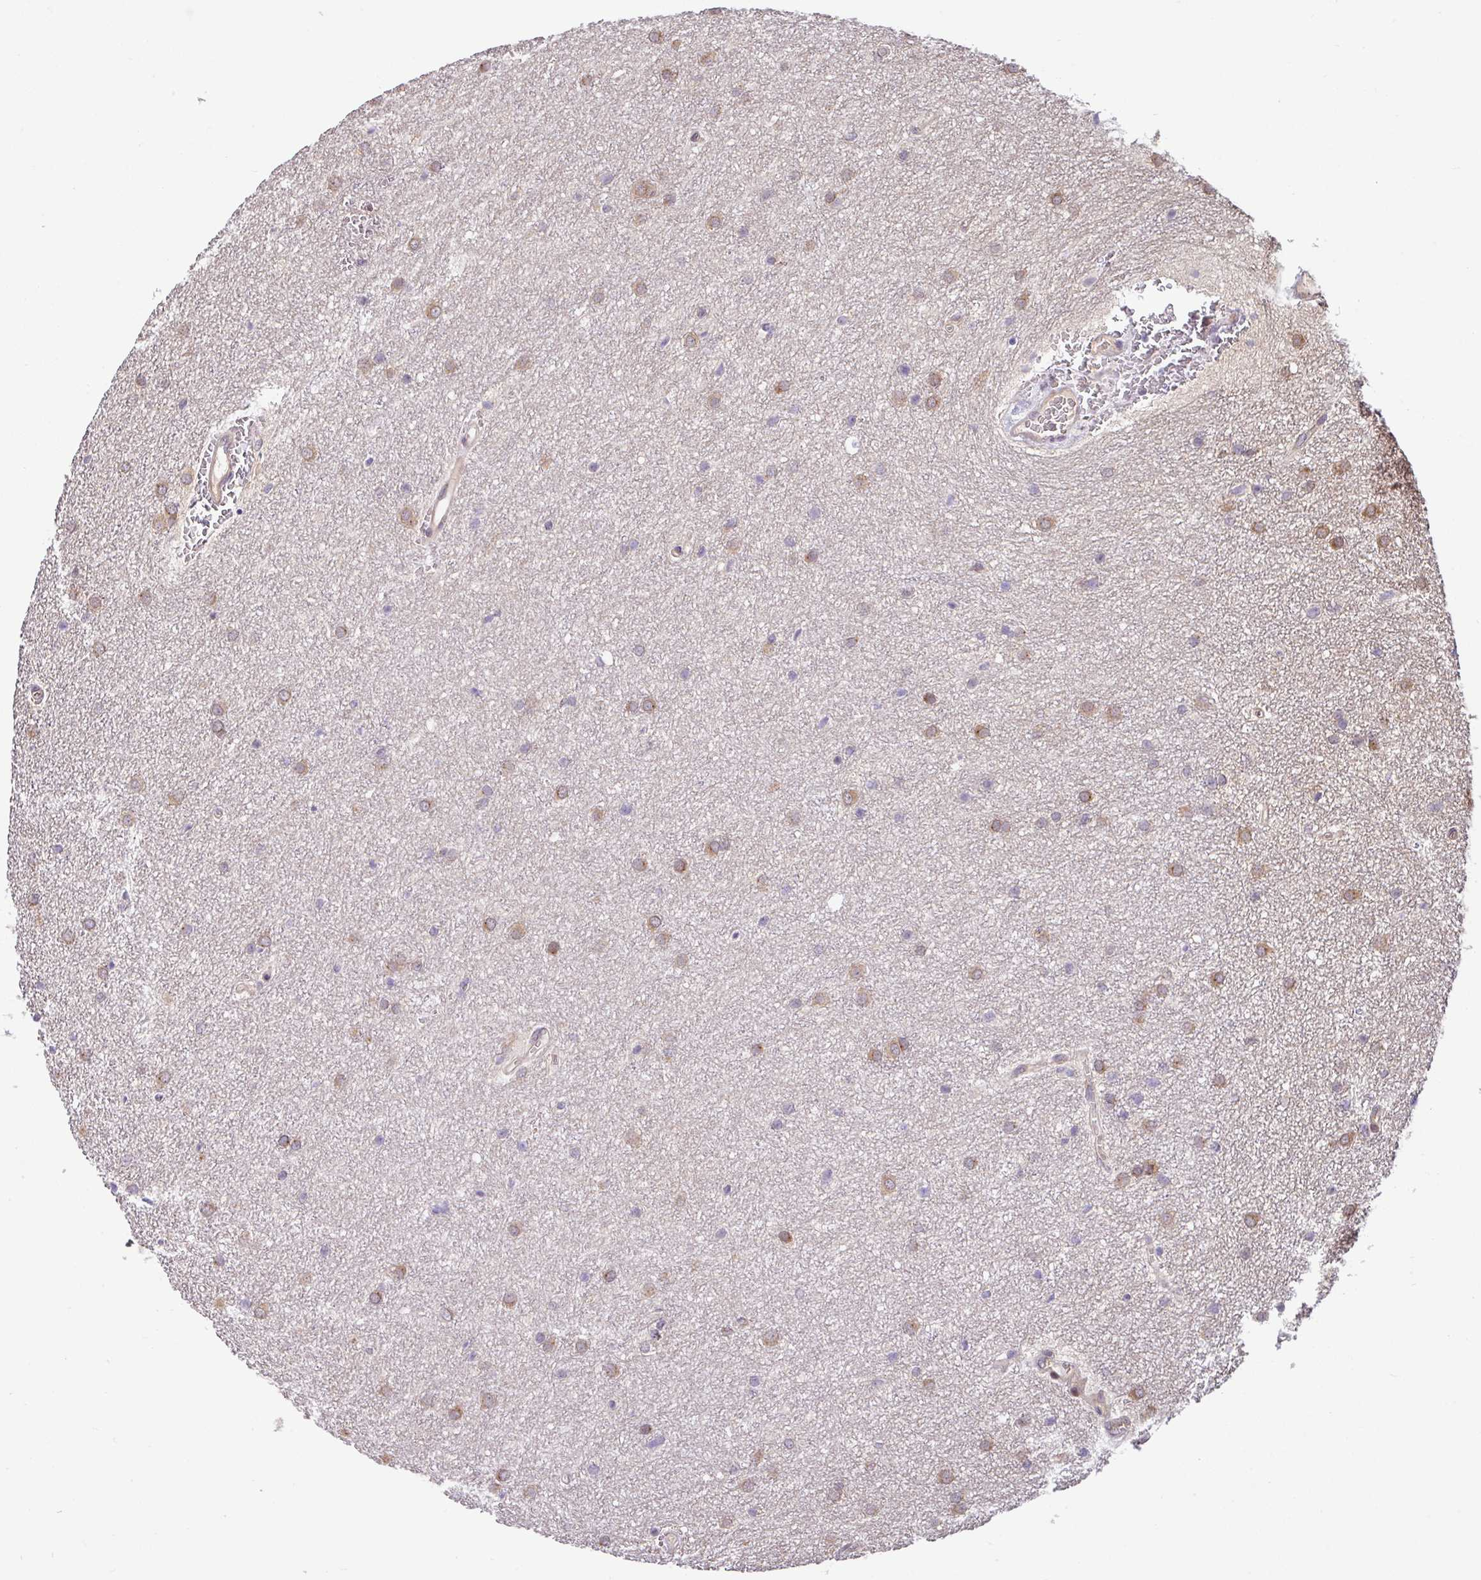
{"staining": {"intensity": "weak", "quantity": "25%-75%", "location": "cytoplasmic/membranous,nuclear"}, "tissue": "glioma", "cell_type": "Tumor cells", "image_type": "cancer", "snomed": [{"axis": "morphology", "description": "Glioma, malignant, Low grade"}, {"axis": "topography", "description": "Cerebellum"}], "caption": "About 25%-75% of tumor cells in glioma display weak cytoplasmic/membranous and nuclear protein positivity as visualized by brown immunohistochemical staining.", "gene": "SHB", "patient": {"sex": "female", "age": 5}}